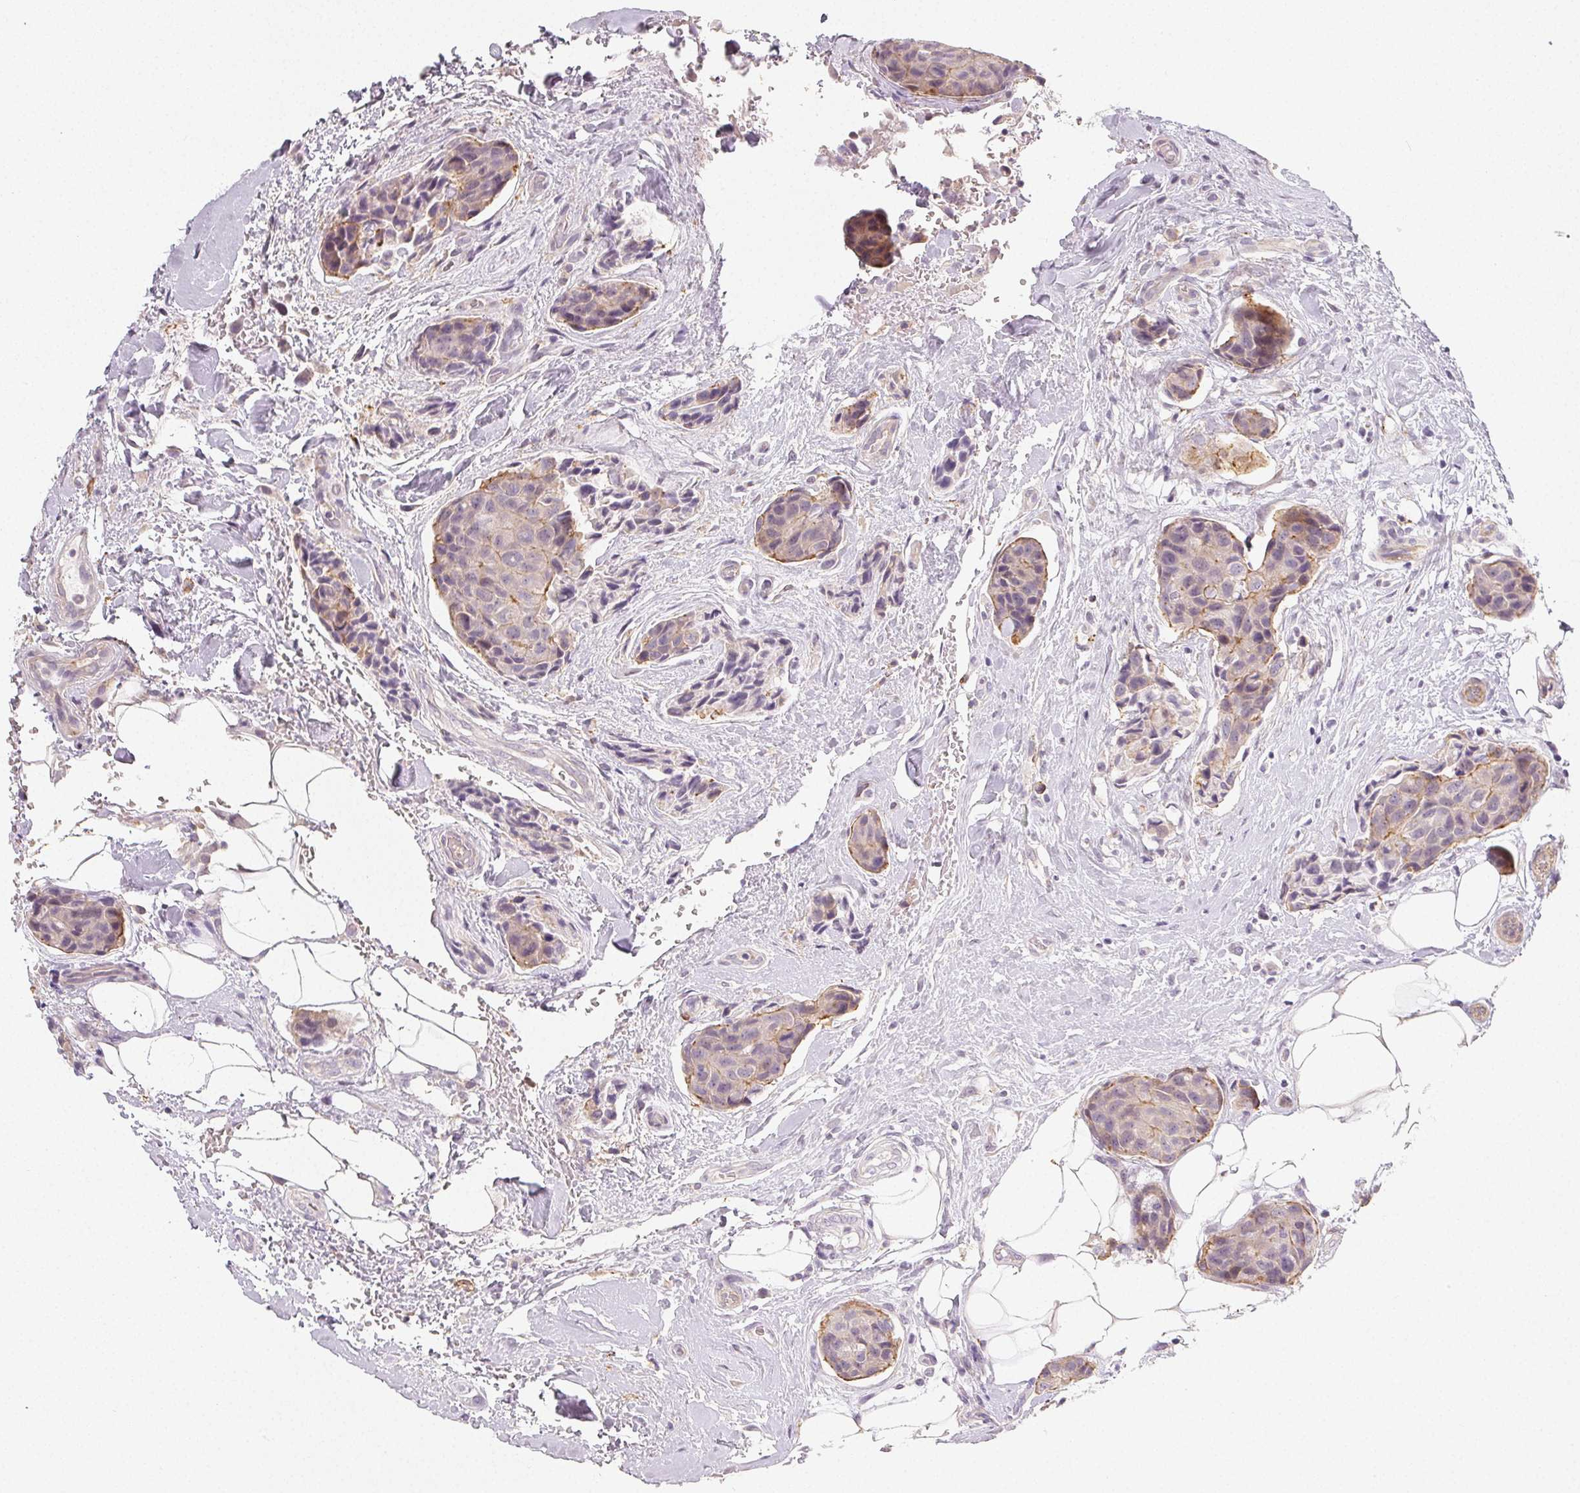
{"staining": {"intensity": "weak", "quantity": "<25%", "location": "cytoplasmic/membranous"}, "tissue": "breast cancer", "cell_type": "Tumor cells", "image_type": "cancer", "snomed": [{"axis": "morphology", "description": "Duct carcinoma"}, {"axis": "topography", "description": "Breast"}, {"axis": "topography", "description": "Lymph node"}], "caption": "A histopathology image of breast cancer (invasive ductal carcinoma) stained for a protein exhibits no brown staining in tumor cells.", "gene": "LRRC23", "patient": {"sex": "female", "age": 80}}